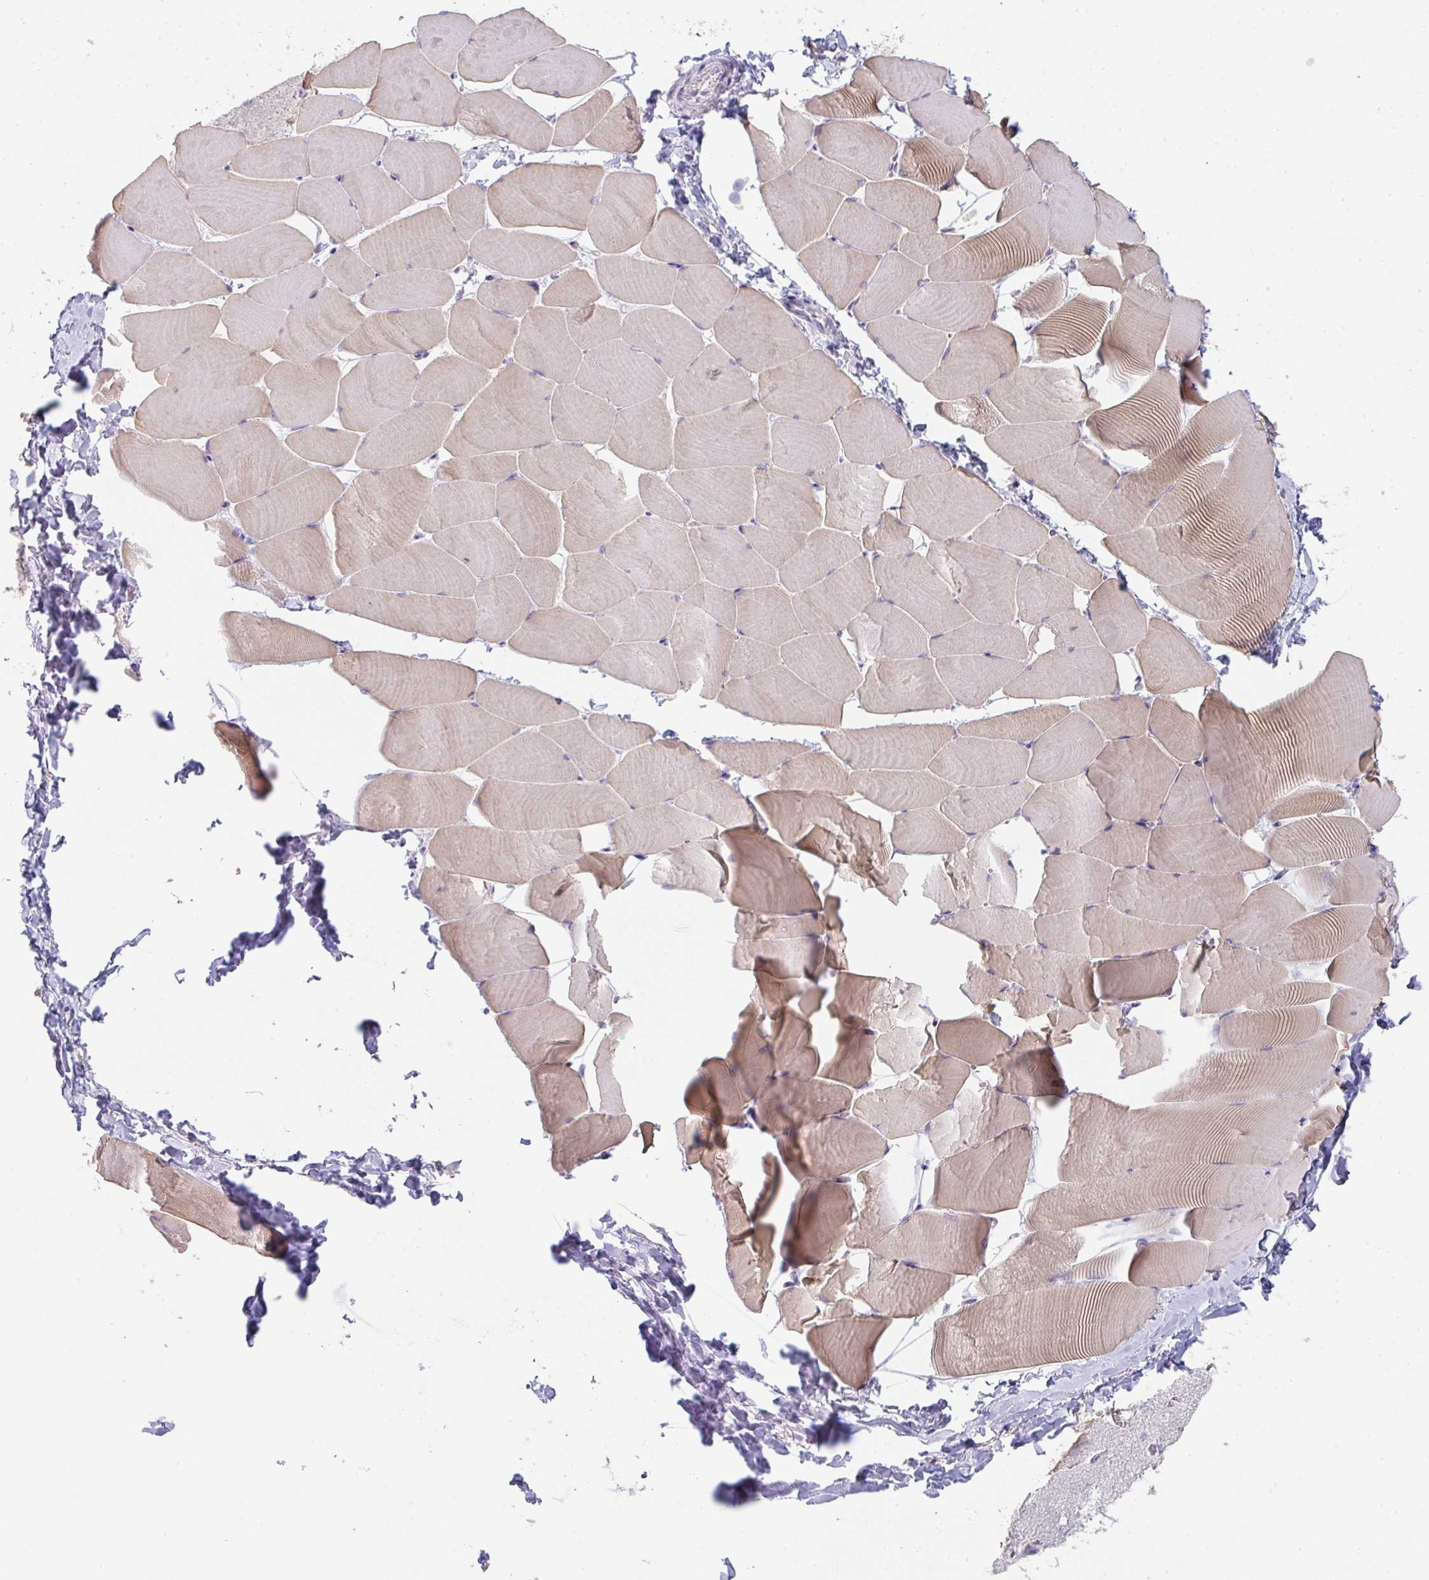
{"staining": {"intensity": "moderate", "quantity": "25%-75%", "location": "cytoplasmic/membranous"}, "tissue": "skeletal muscle", "cell_type": "Myocytes", "image_type": "normal", "snomed": [{"axis": "morphology", "description": "Normal tissue, NOS"}, {"axis": "topography", "description": "Skeletal muscle"}], "caption": "Immunohistochemical staining of benign skeletal muscle shows 25%-75% levels of moderate cytoplasmic/membranous protein expression in about 25%-75% of myocytes. (DAB (3,3'-diaminobenzidine) IHC, brown staining for protein, blue staining for nuclei).", "gene": "C1QTNF8", "patient": {"sex": "male", "age": 25}}